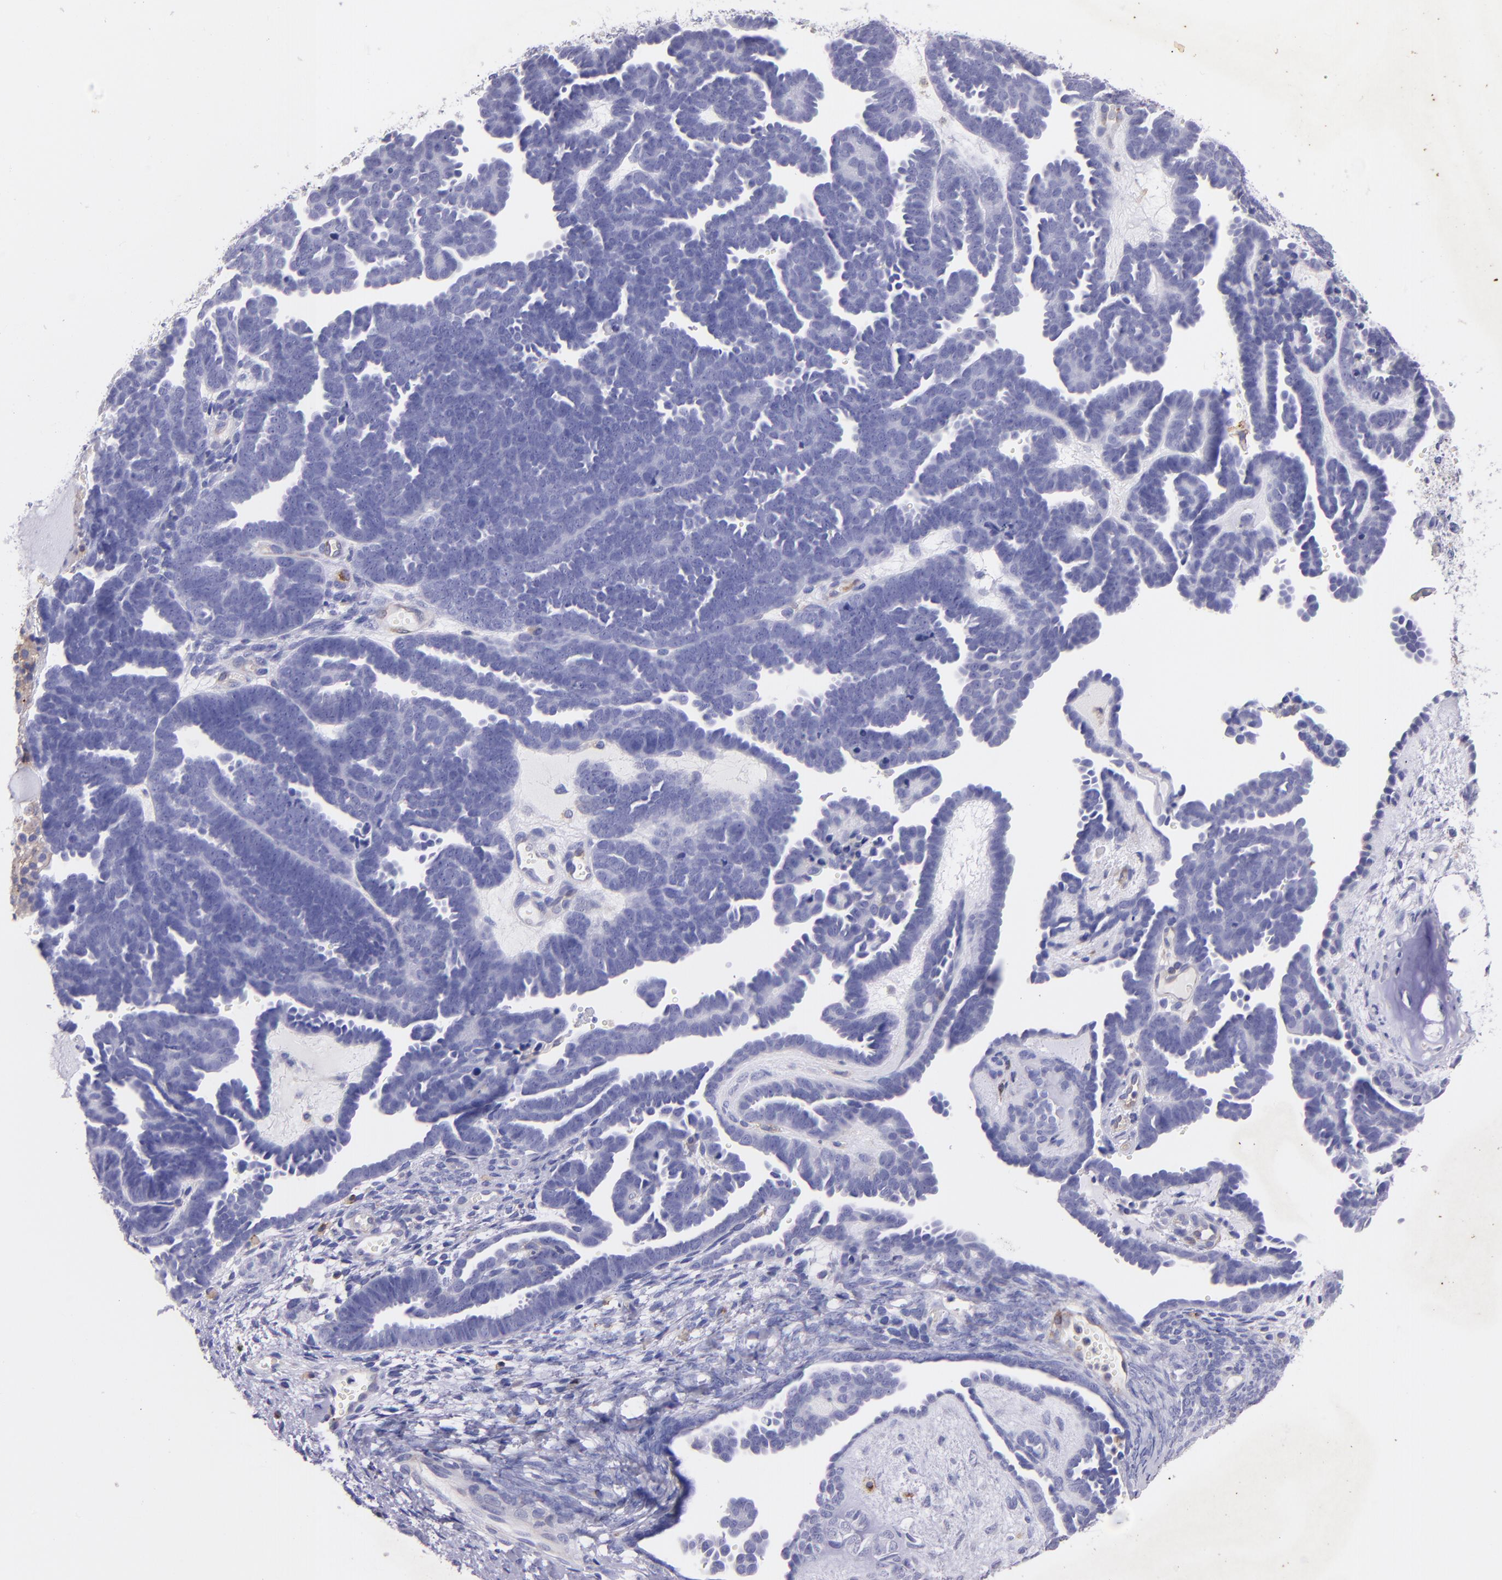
{"staining": {"intensity": "negative", "quantity": "none", "location": "none"}, "tissue": "endometrial cancer", "cell_type": "Tumor cells", "image_type": "cancer", "snomed": [{"axis": "morphology", "description": "Neoplasm, malignant, NOS"}, {"axis": "topography", "description": "Endometrium"}], "caption": "Tumor cells show no significant protein expression in endometrial cancer (malignant neoplasm).", "gene": "RET", "patient": {"sex": "female", "age": 74}}